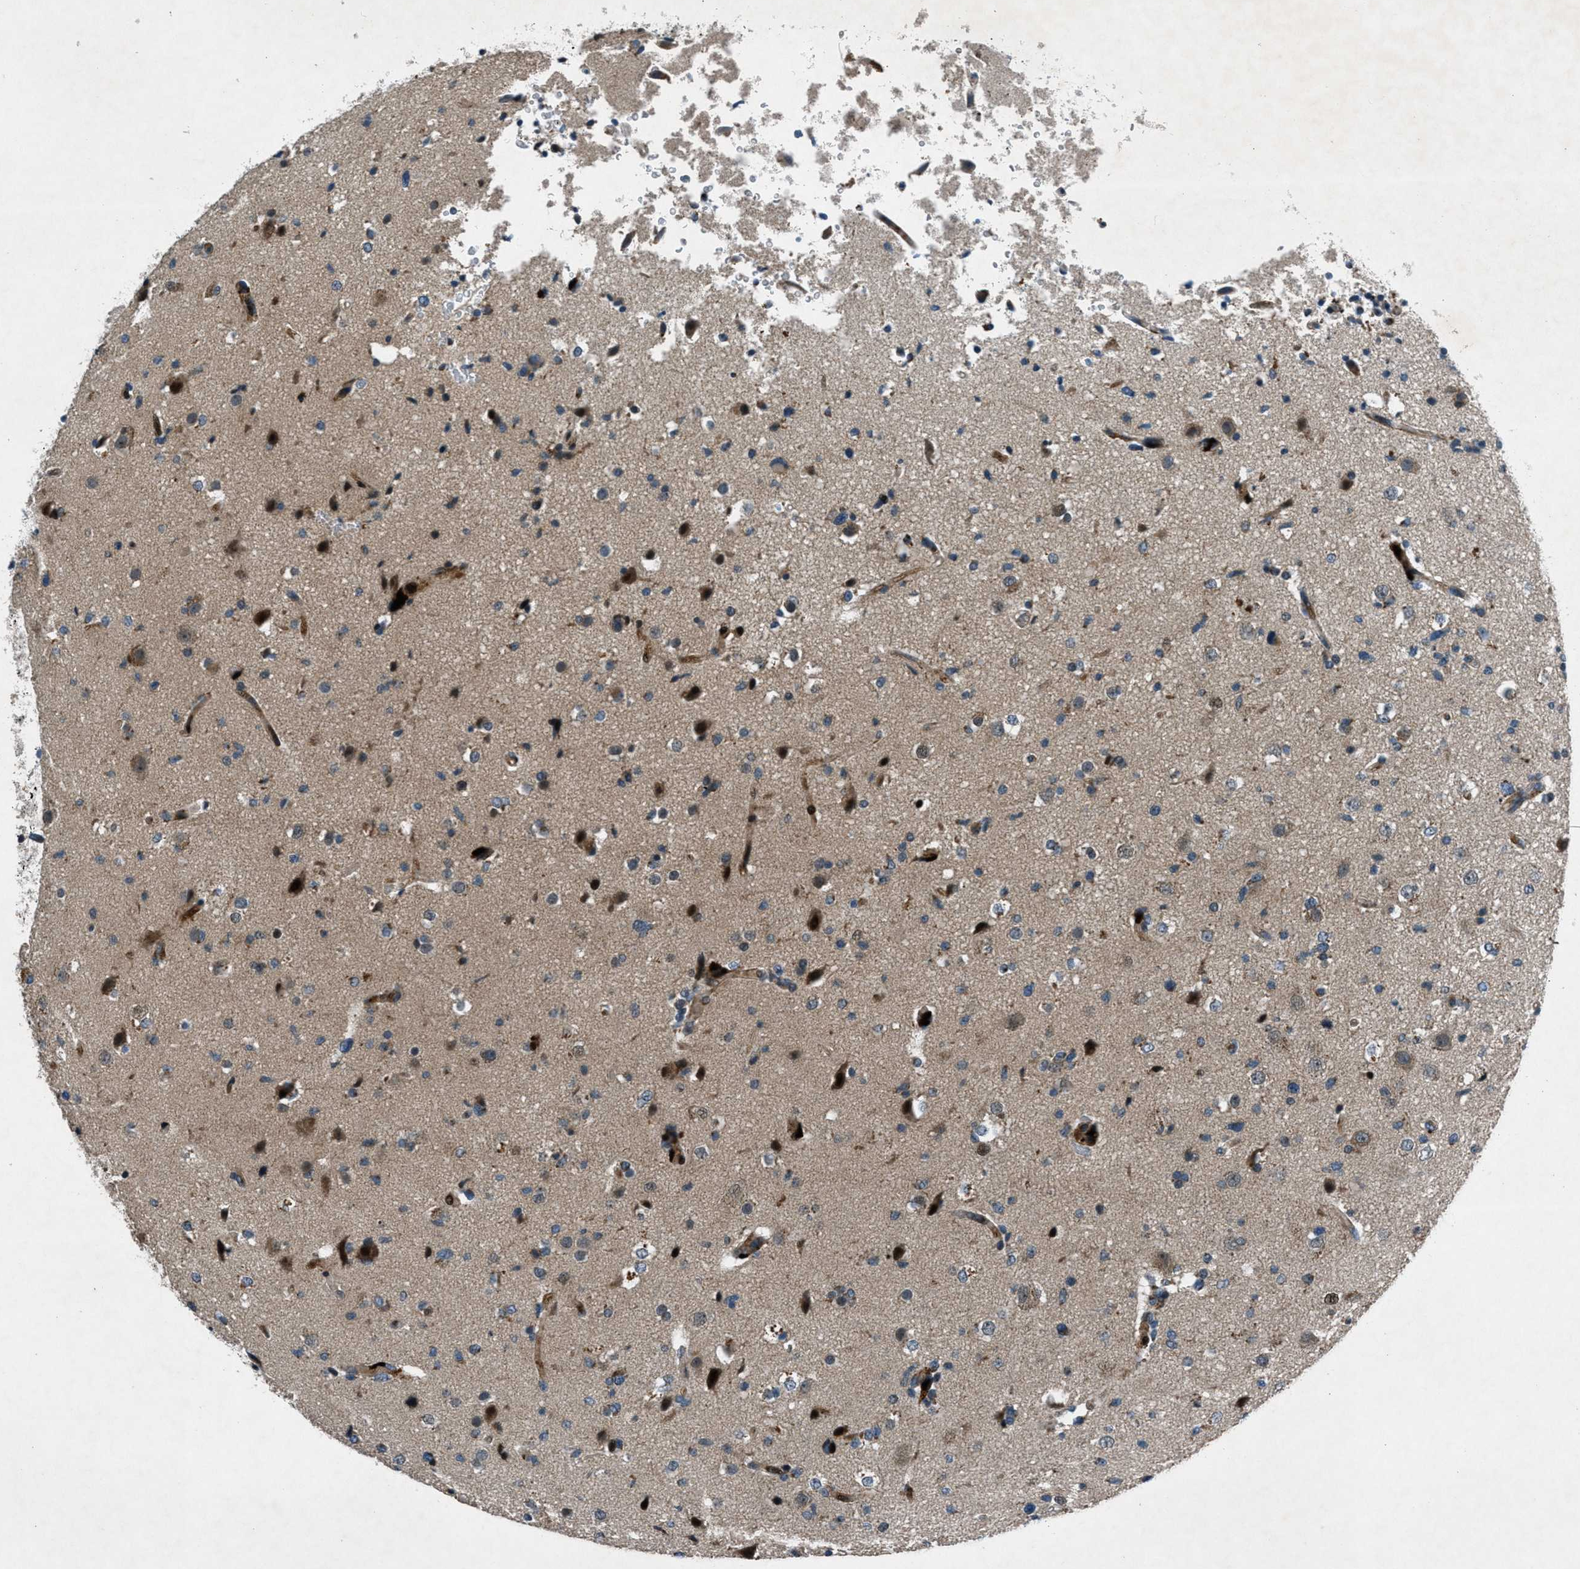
{"staining": {"intensity": "moderate", "quantity": "25%-75%", "location": "cytoplasmic/membranous,nuclear"}, "tissue": "glioma", "cell_type": "Tumor cells", "image_type": "cancer", "snomed": [{"axis": "morphology", "description": "Glioma, malignant, High grade"}, {"axis": "topography", "description": "Brain"}], "caption": "A medium amount of moderate cytoplasmic/membranous and nuclear positivity is present in approximately 25%-75% of tumor cells in glioma tissue.", "gene": "CLEC2D", "patient": {"sex": "male", "age": 33}}